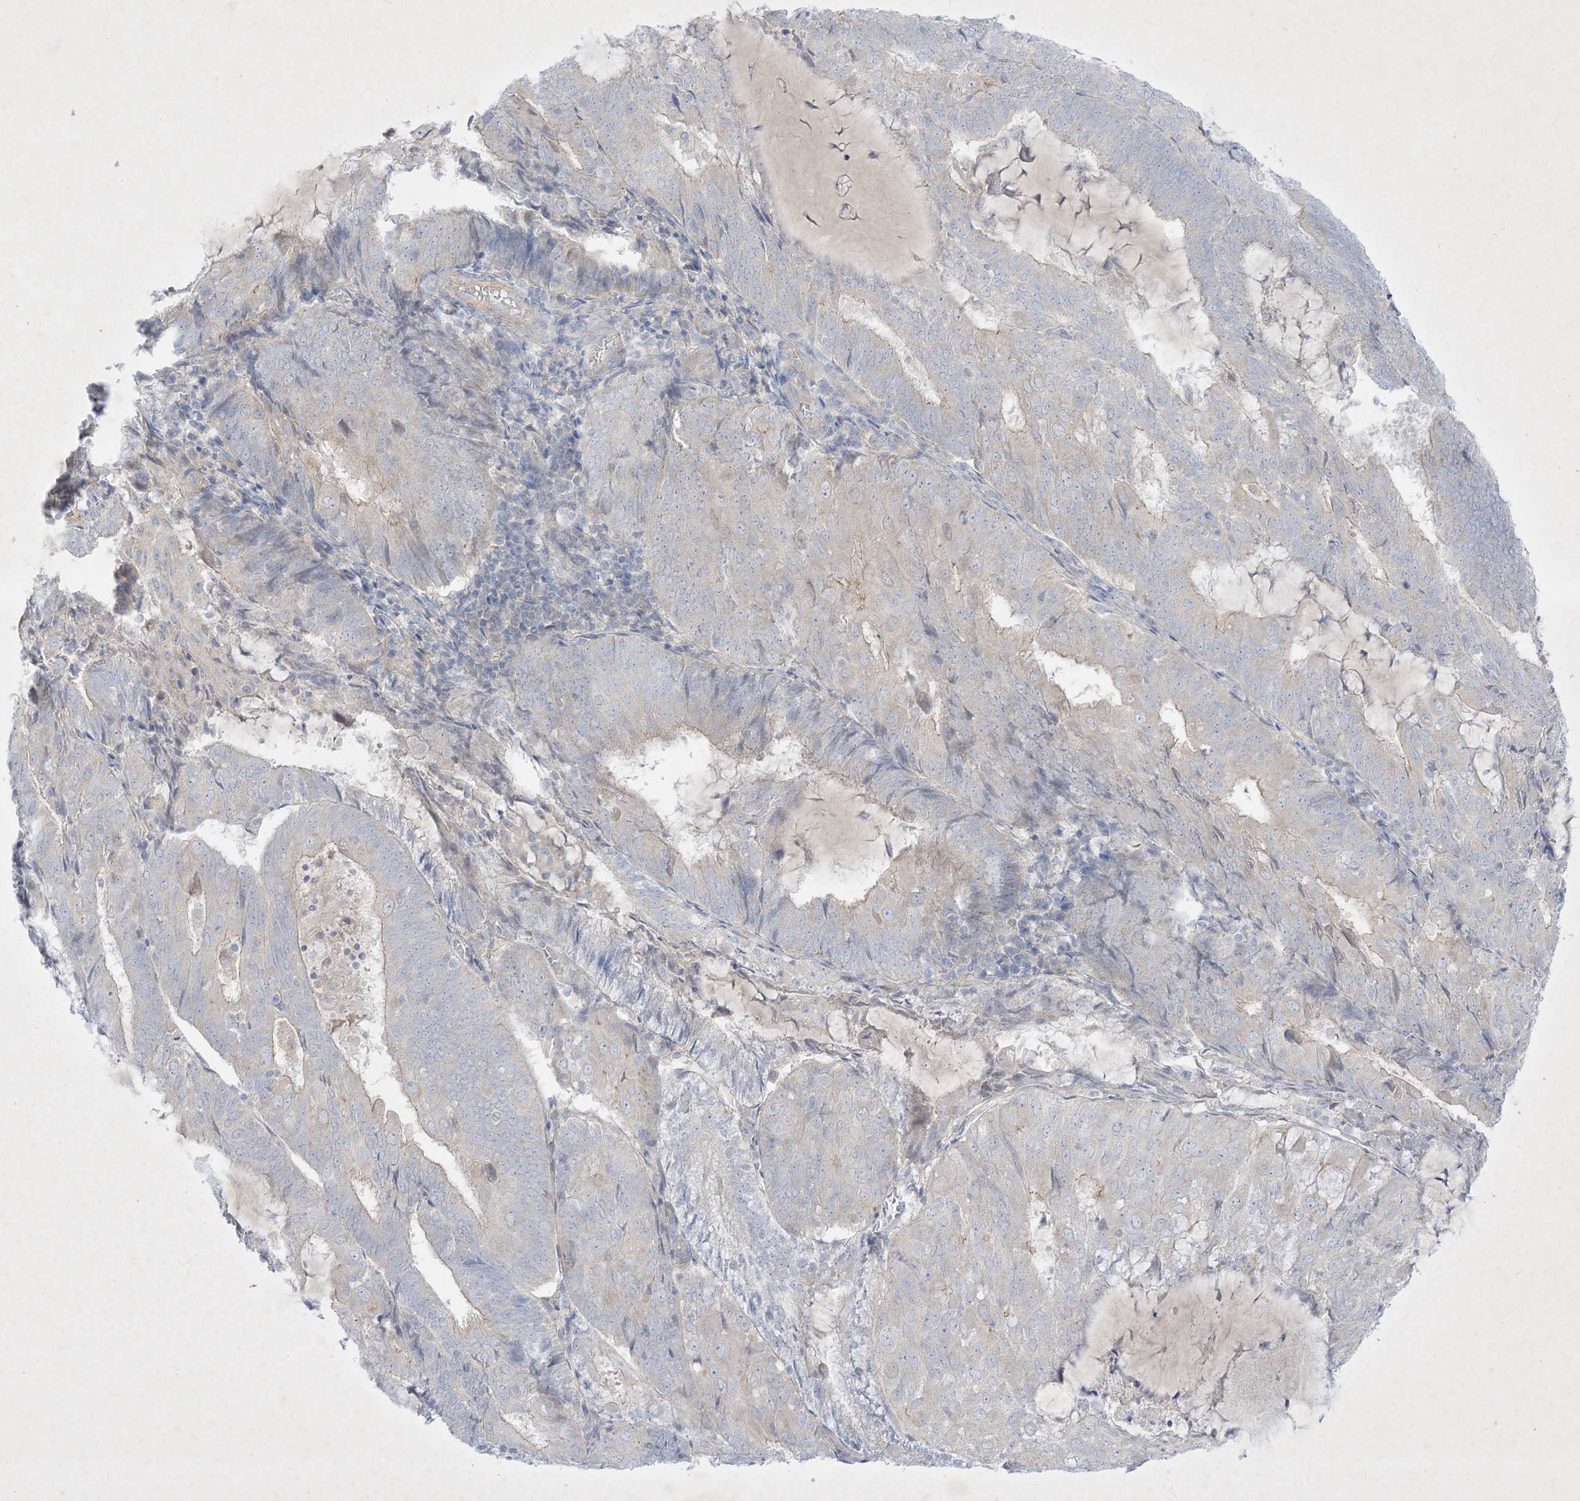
{"staining": {"intensity": "negative", "quantity": "none", "location": "none"}, "tissue": "endometrial cancer", "cell_type": "Tumor cells", "image_type": "cancer", "snomed": [{"axis": "morphology", "description": "Adenocarcinoma, NOS"}, {"axis": "topography", "description": "Endometrium"}], "caption": "This is an immunohistochemistry (IHC) micrograph of endometrial cancer. There is no expression in tumor cells.", "gene": "PLEKHA3", "patient": {"sex": "female", "age": 81}}